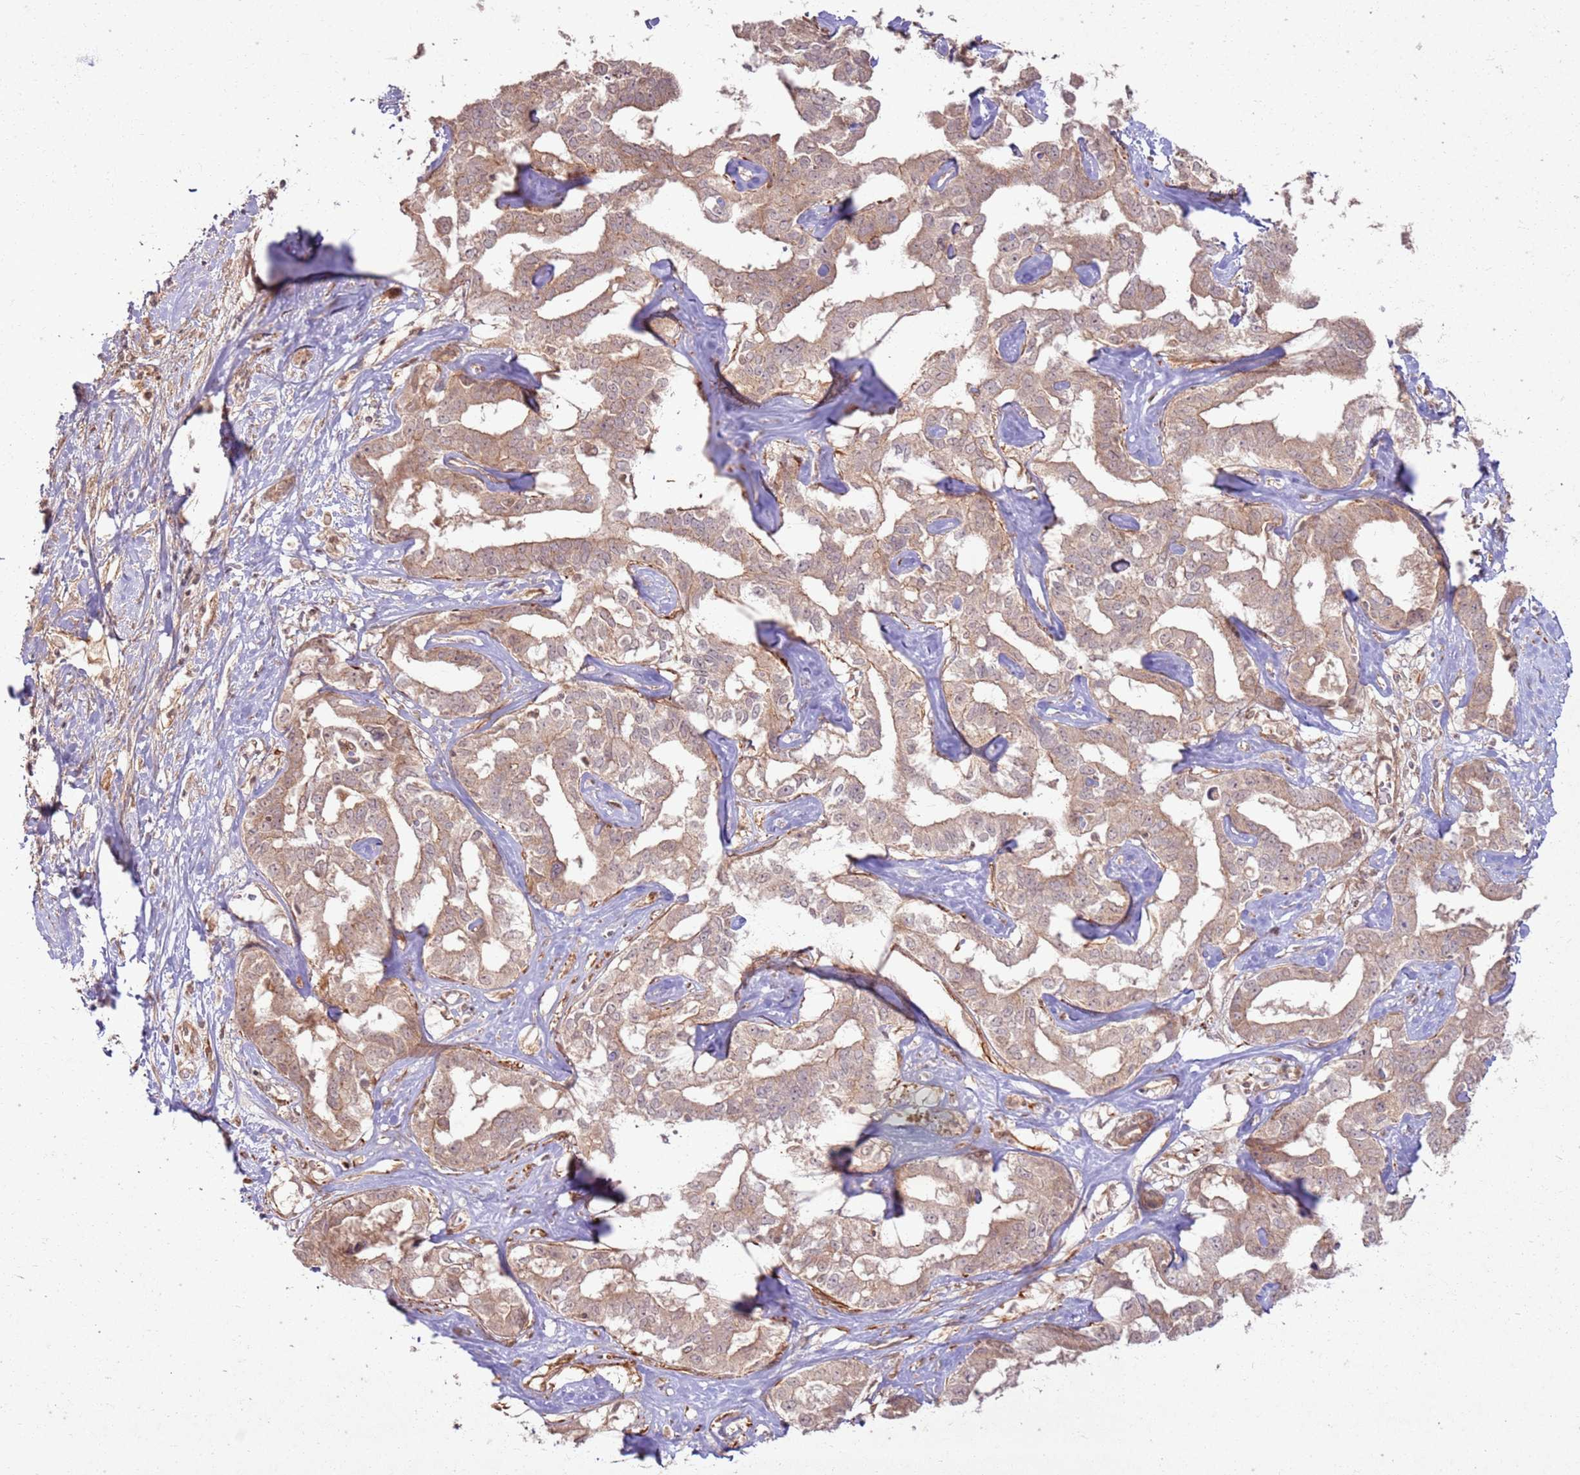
{"staining": {"intensity": "moderate", "quantity": "25%-75%", "location": "cytoplasmic/membranous"}, "tissue": "liver cancer", "cell_type": "Tumor cells", "image_type": "cancer", "snomed": [{"axis": "morphology", "description": "Cholangiocarcinoma"}, {"axis": "topography", "description": "Liver"}], "caption": "Protein analysis of liver cancer (cholangiocarcinoma) tissue exhibits moderate cytoplasmic/membranous positivity in approximately 25%-75% of tumor cells. (DAB IHC, brown staining for protein, blue staining for nuclei).", "gene": "ZNF623", "patient": {"sex": "male", "age": 59}}